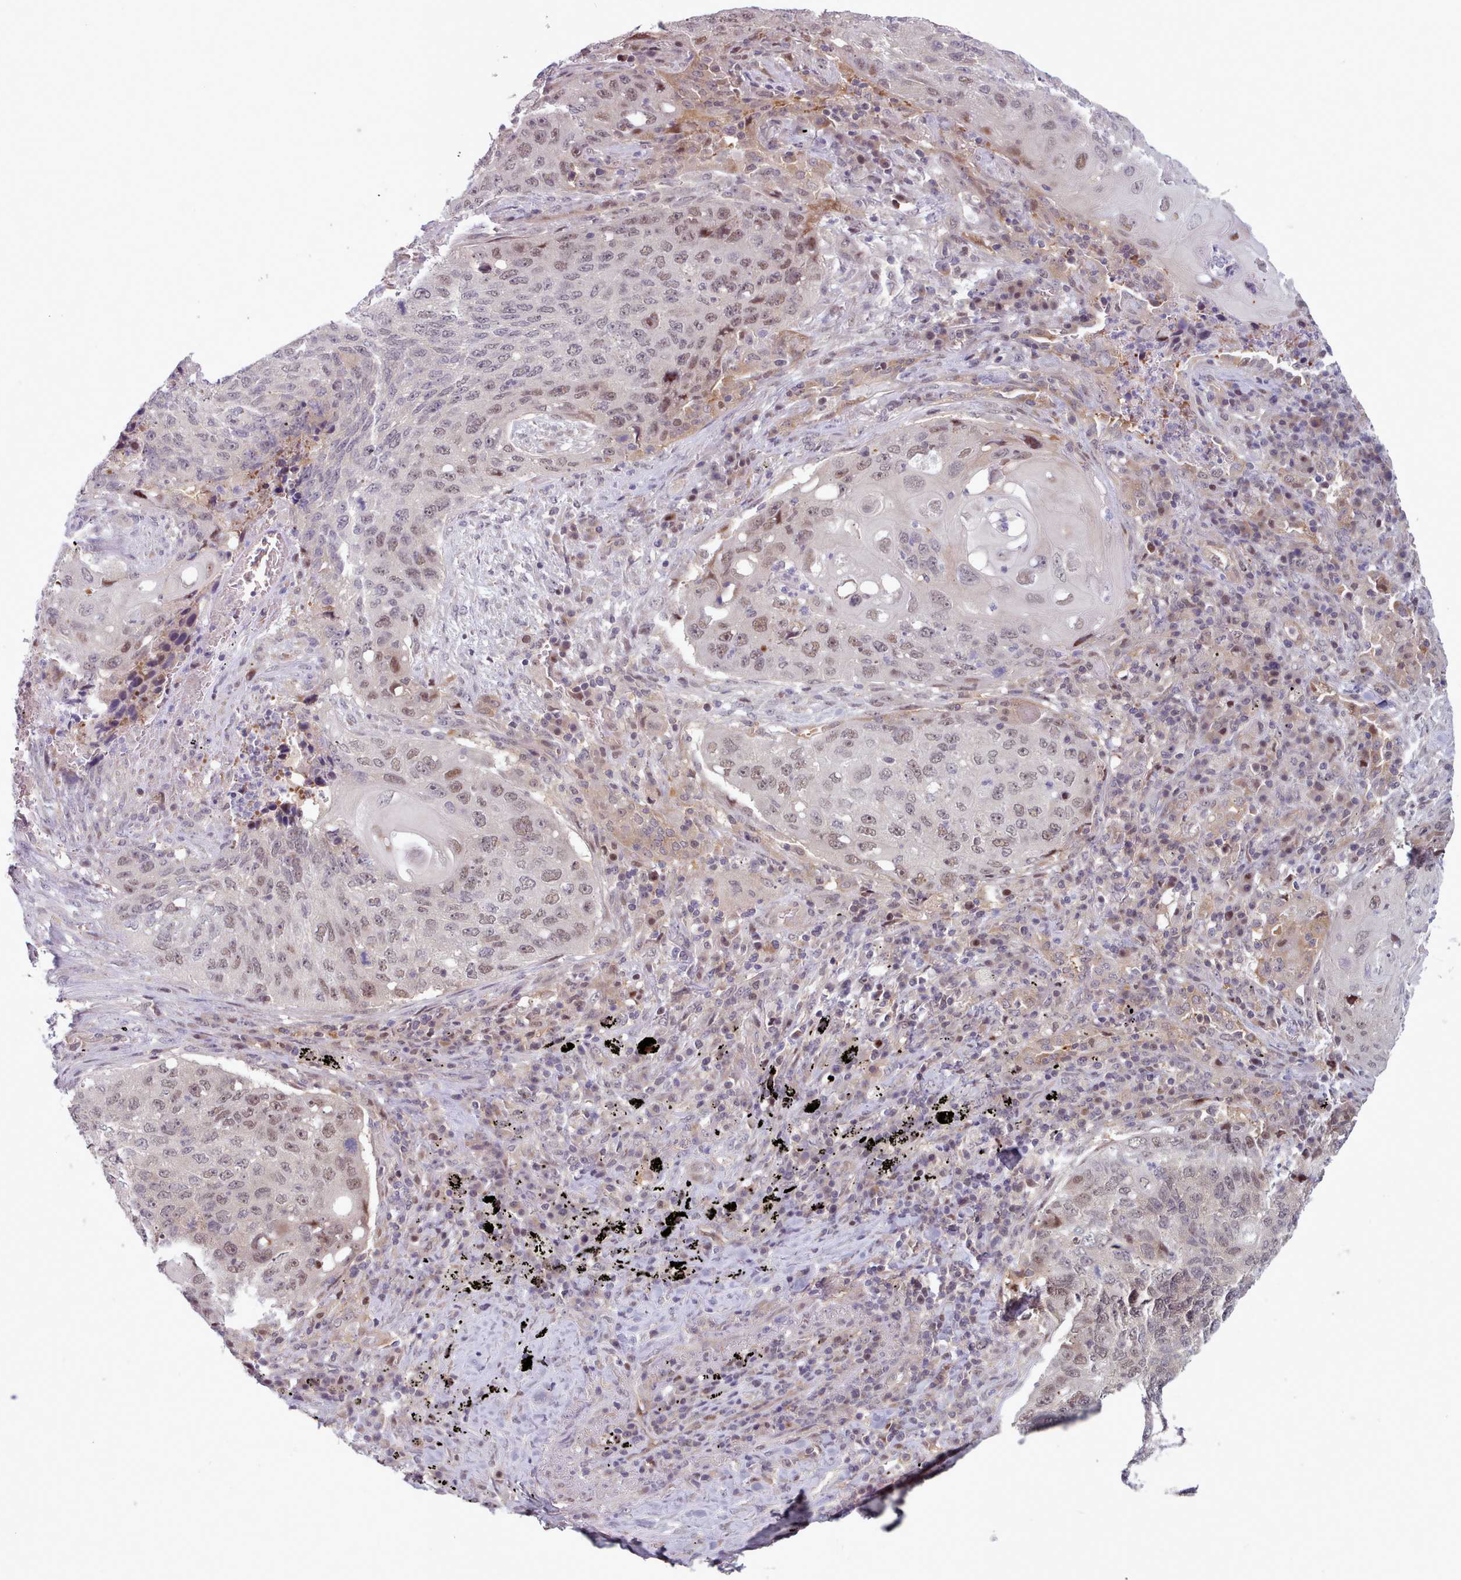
{"staining": {"intensity": "moderate", "quantity": "25%-75%", "location": "nuclear"}, "tissue": "lung cancer", "cell_type": "Tumor cells", "image_type": "cancer", "snomed": [{"axis": "morphology", "description": "Squamous cell carcinoma, NOS"}, {"axis": "topography", "description": "Lung"}], "caption": "Human lung cancer stained with a brown dye exhibits moderate nuclear positive expression in about 25%-75% of tumor cells.", "gene": "KBTBD7", "patient": {"sex": "female", "age": 63}}